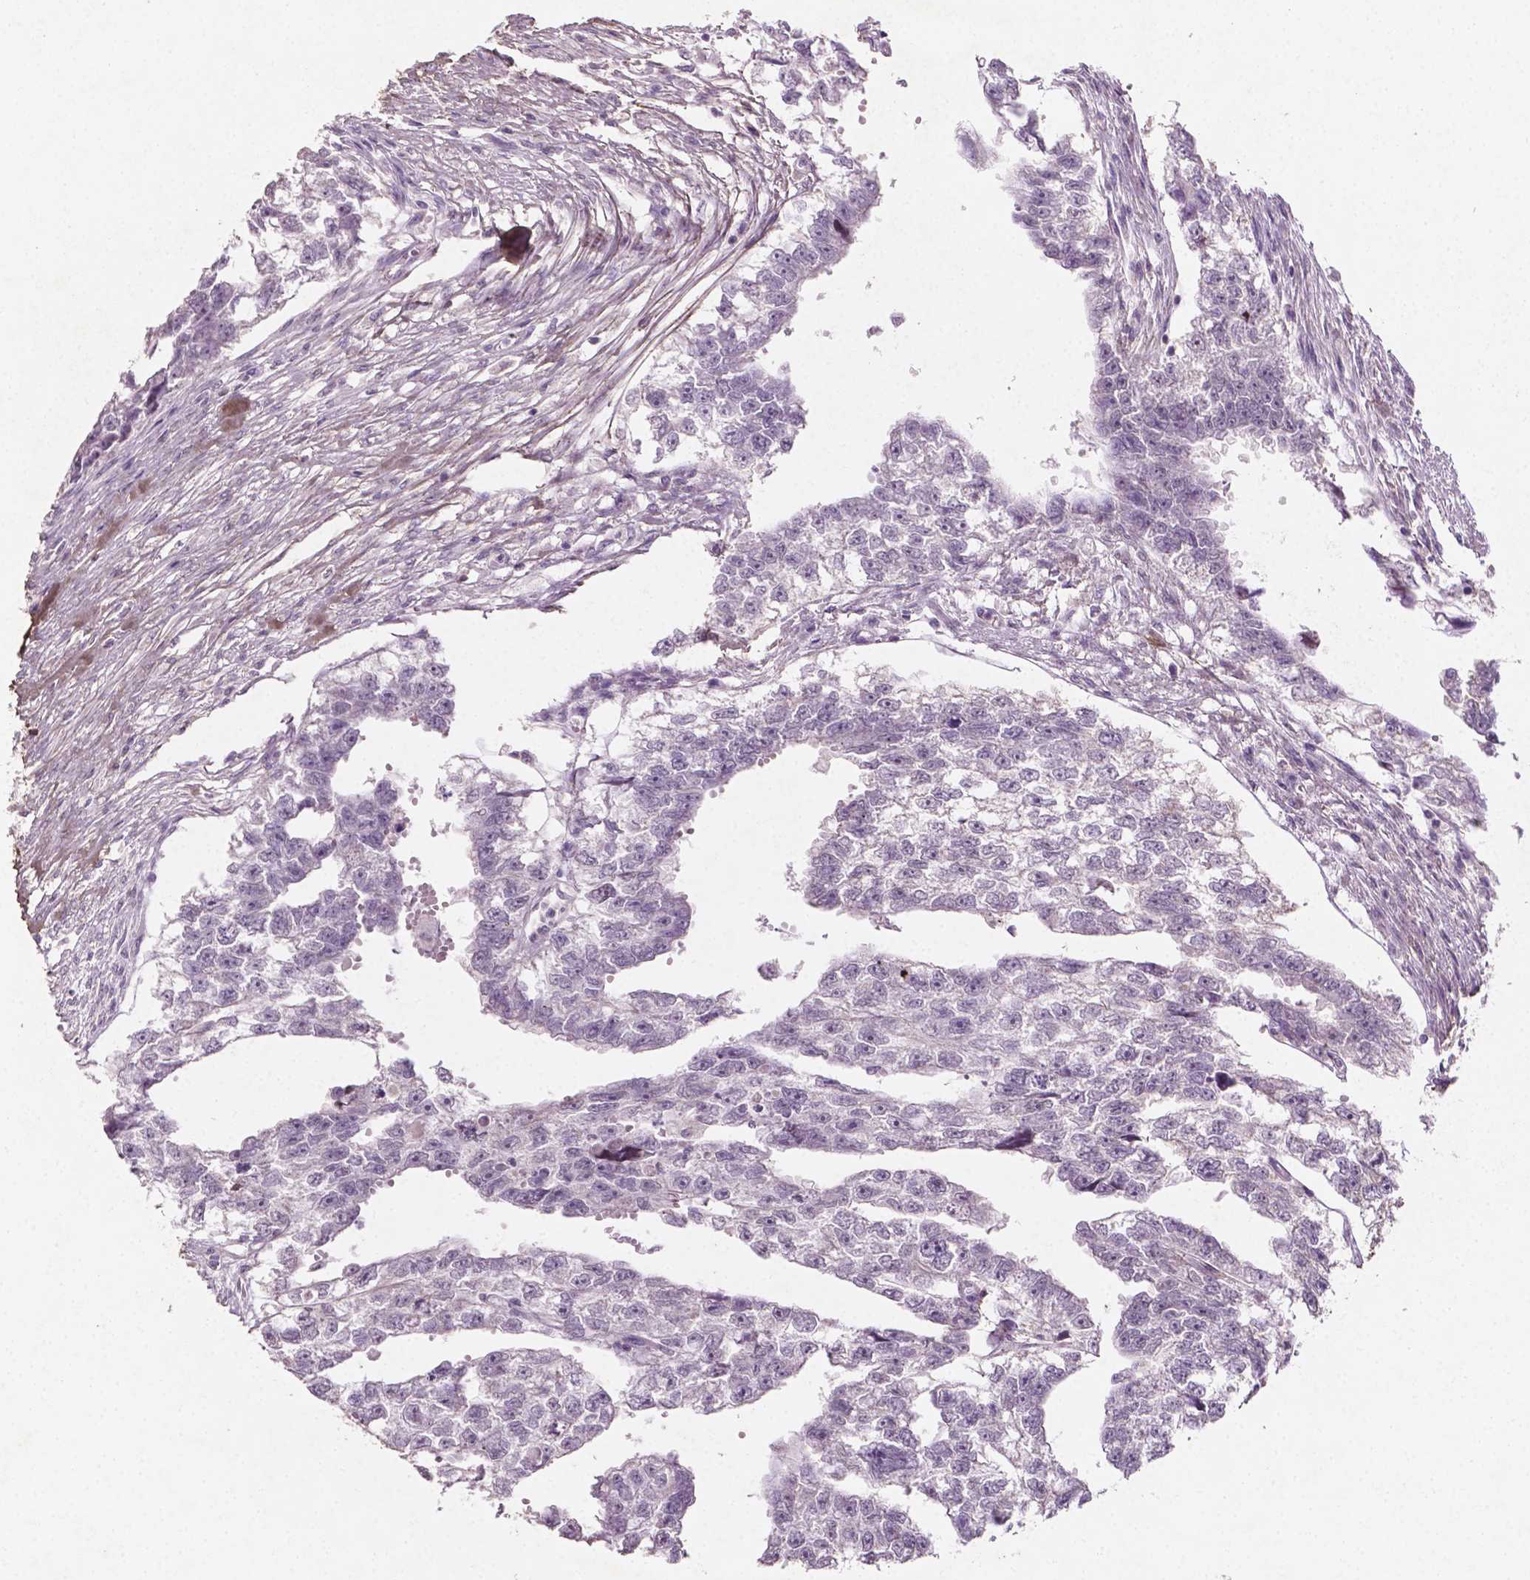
{"staining": {"intensity": "negative", "quantity": "none", "location": "none"}, "tissue": "testis cancer", "cell_type": "Tumor cells", "image_type": "cancer", "snomed": [{"axis": "morphology", "description": "Carcinoma, Embryonal, NOS"}, {"axis": "morphology", "description": "Teratoma, malignant, NOS"}, {"axis": "topography", "description": "Testis"}], "caption": "This photomicrograph is of testis cancer (embryonal carcinoma) stained with immunohistochemistry (IHC) to label a protein in brown with the nuclei are counter-stained blue. There is no expression in tumor cells.", "gene": "DLG2", "patient": {"sex": "male", "age": 44}}